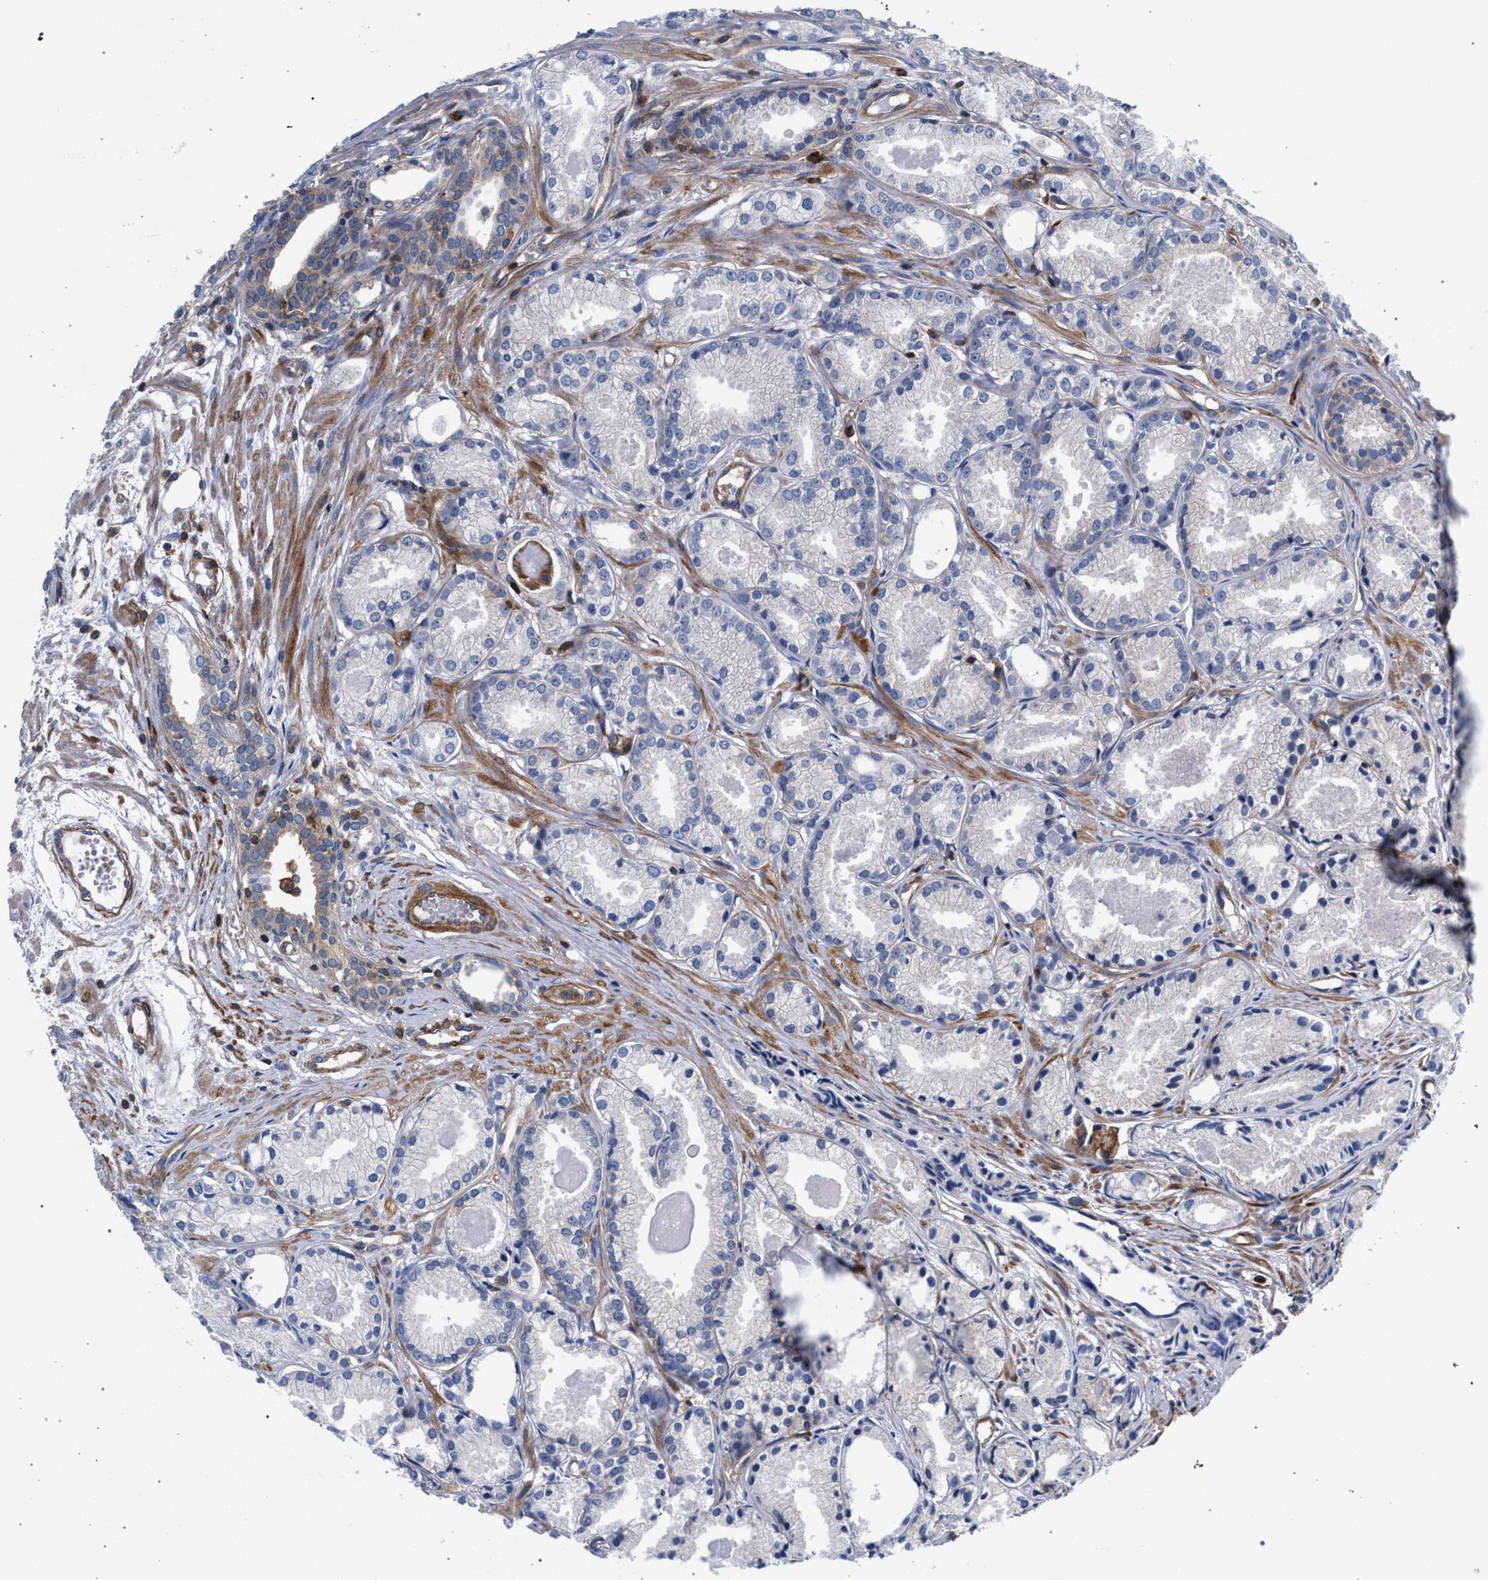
{"staining": {"intensity": "negative", "quantity": "none", "location": "none"}, "tissue": "prostate cancer", "cell_type": "Tumor cells", "image_type": "cancer", "snomed": [{"axis": "morphology", "description": "Adenocarcinoma, Low grade"}, {"axis": "topography", "description": "Prostate"}], "caption": "A histopathology image of human low-grade adenocarcinoma (prostate) is negative for staining in tumor cells.", "gene": "LASP1", "patient": {"sex": "male", "age": 72}}